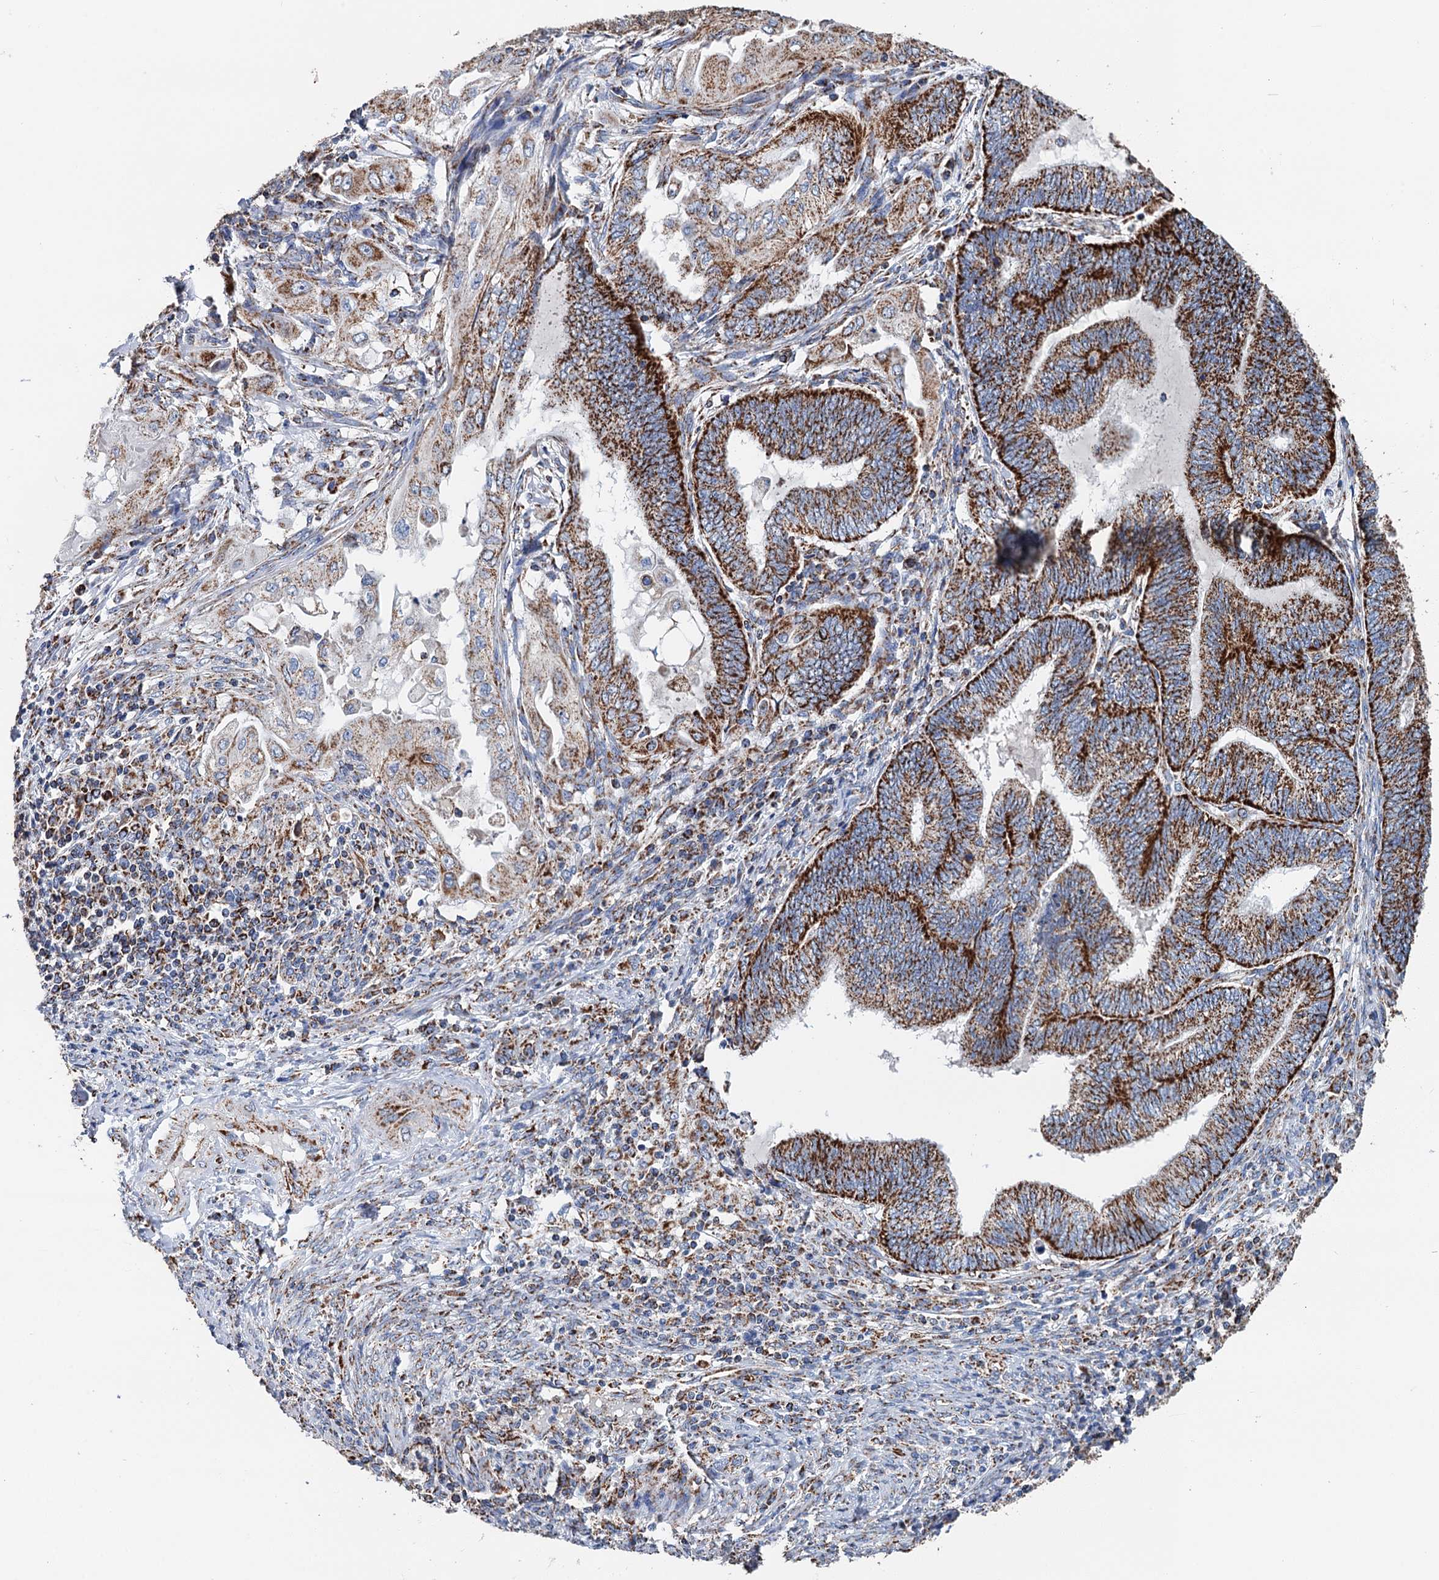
{"staining": {"intensity": "strong", "quantity": ">75%", "location": "cytoplasmic/membranous"}, "tissue": "endometrial cancer", "cell_type": "Tumor cells", "image_type": "cancer", "snomed": [{"axis": "morphology", "description": "Adenocarcinoma, NOS"}, {"axis": "topography", "description": "Uterus"}, {"axis": "topography", "description": "Endometrium"}], "caption": "Adenocarcinoma (endometrial) stained with a protein marker reveals strong staining in tumor cells.", "gene": "IVD", "patient": {"sex": "female", "age": 70}}